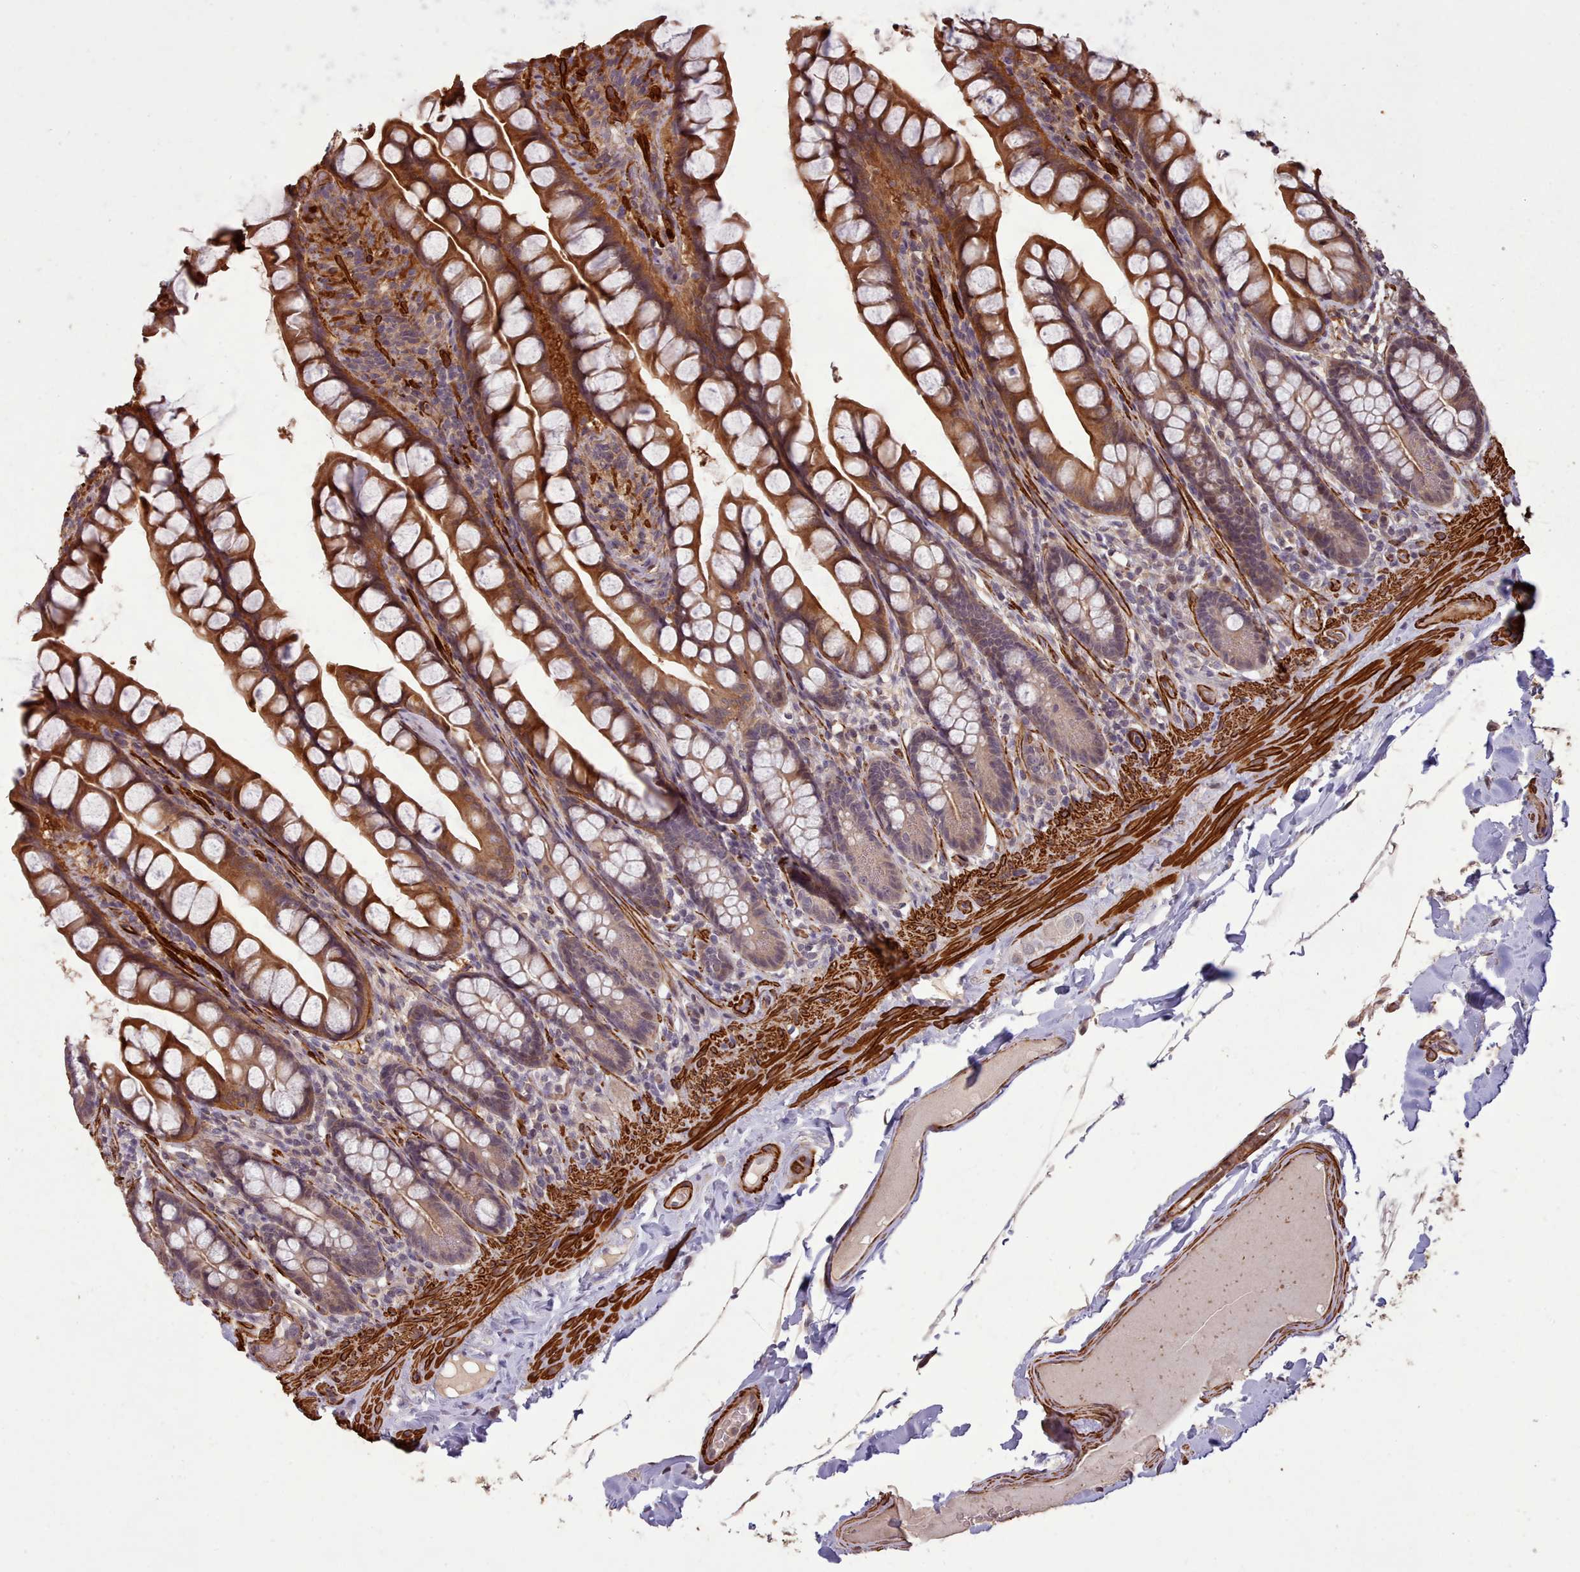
{"staining": {"intensity": "strong", "quantity": "25%-75%", "location": "cytoplasmic/membranous"}, "tissue": "small intestine", "cell_type": "Glandular cells", "image_type": "normal", "snomed": [{"axis": "morphology", "description": "Normal tissue, NOS"}, {"axis": "topography", "description": "Small intestine"}], "caption": "Benign small intestine displays strong cytoplasmic/membranous expression in about 25%-75% of glandular cells, visualized by immunohistochemistry. (DAB (3,3'-diaminobenzidine) = brown stain, brightfield microscopy at high magnification).", "gene": "NLRC4", "patient": {"sex": "male", "age": 70}}